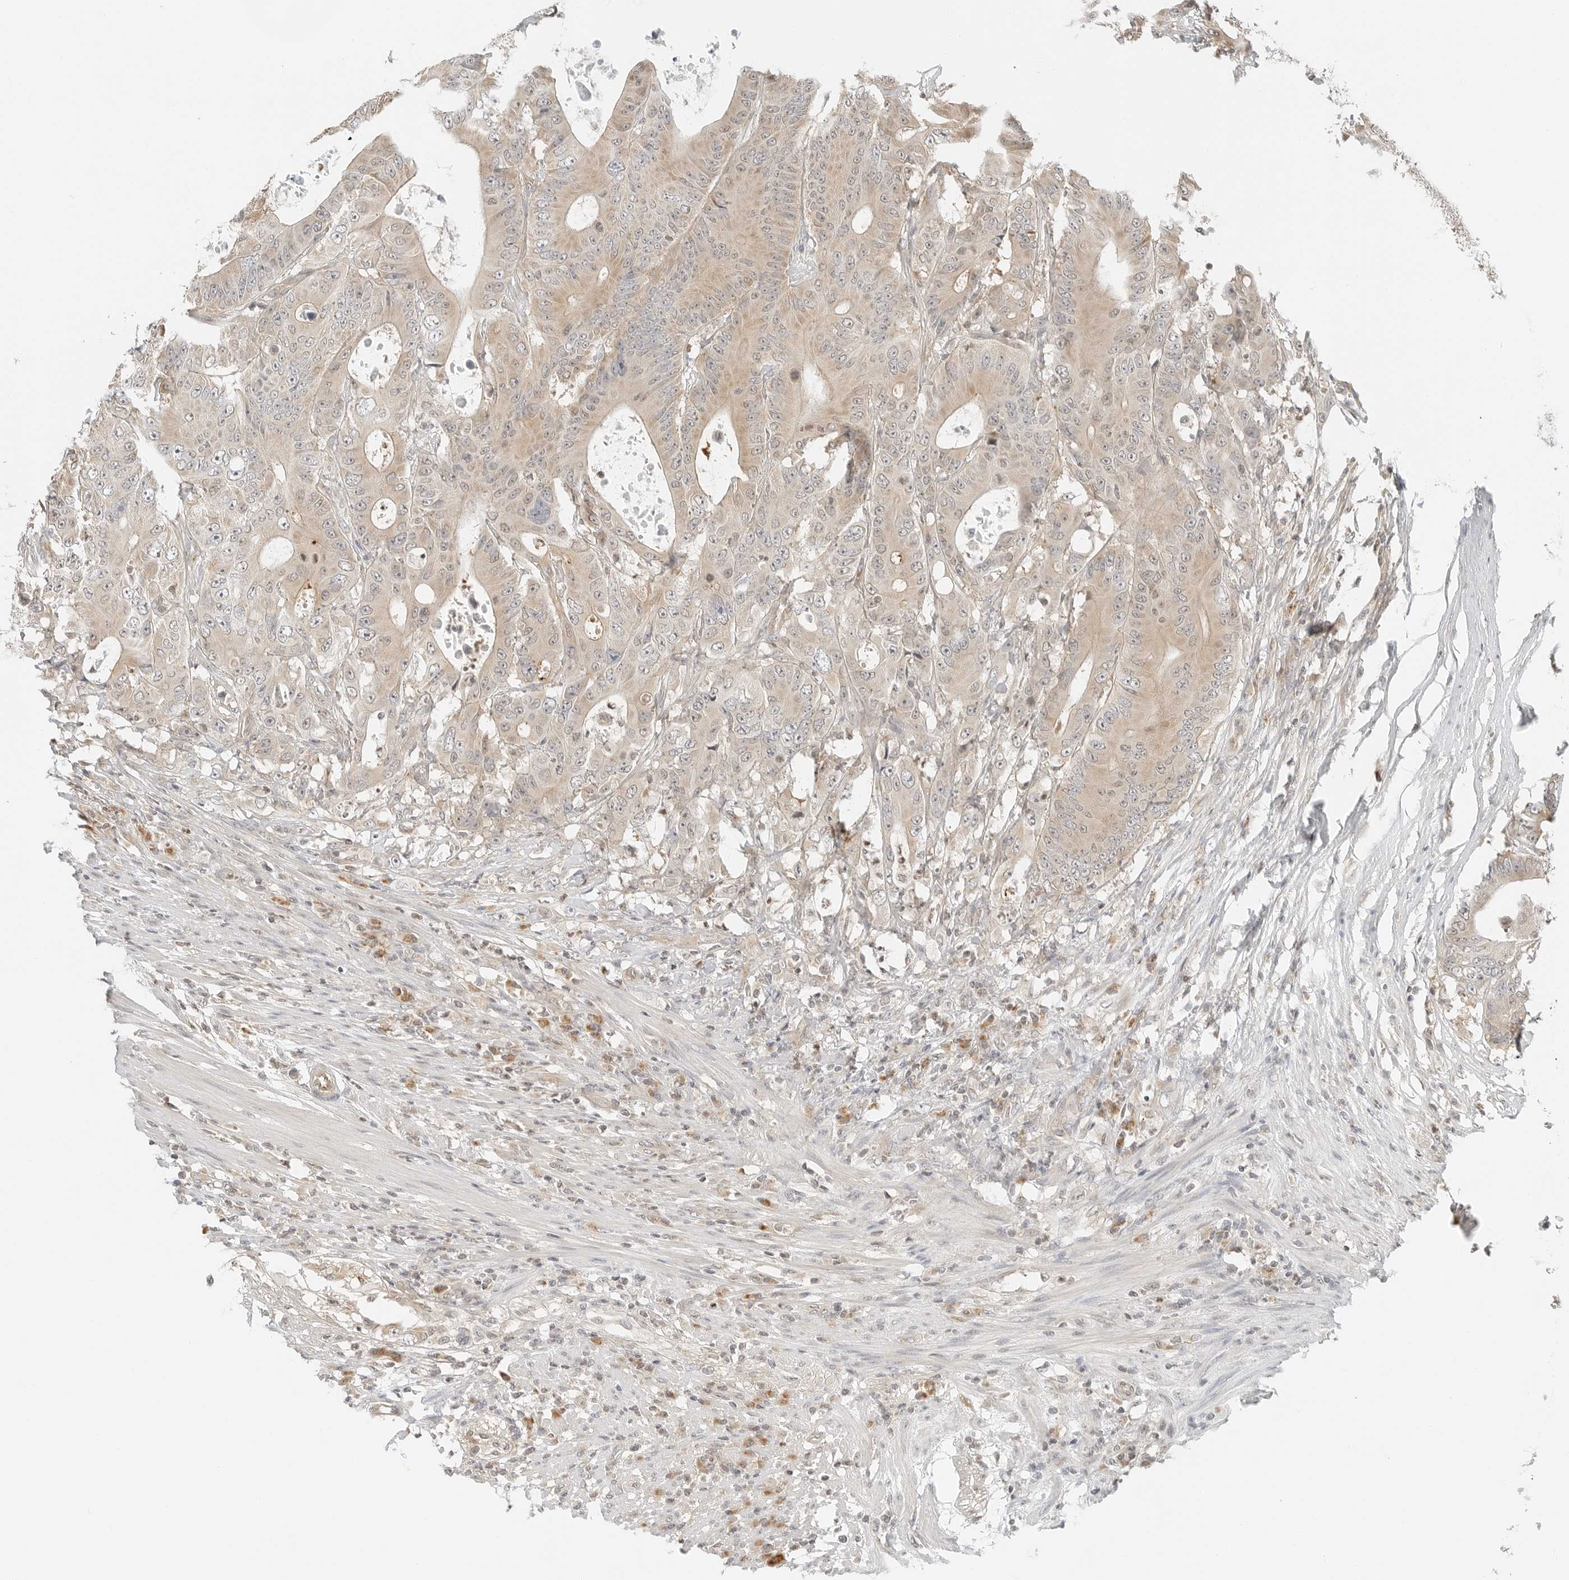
{"staining": {"intensity": "weak", "quantity": ">75%", "location": "cytoplasmic/membranous"}, "tissue": "colorectal cancer", "cell_type": "Tumor cells", "image_type": "cancer", "snomed": [{"axis": "morphology", "description": "Adenocarcinoma, NOS"}, {"axis": "topography", "description": "Colon"}], "caption": "Protein staining of colorectal cancer tissue displays weak cytoplasmic/membranous staining in approximately >75% of tumor cells. (brown staining indicates protein expression, while blue staining denotes nuclei).", "gene": "IQCC", "patient": {"sex": "male", "age": 83}}